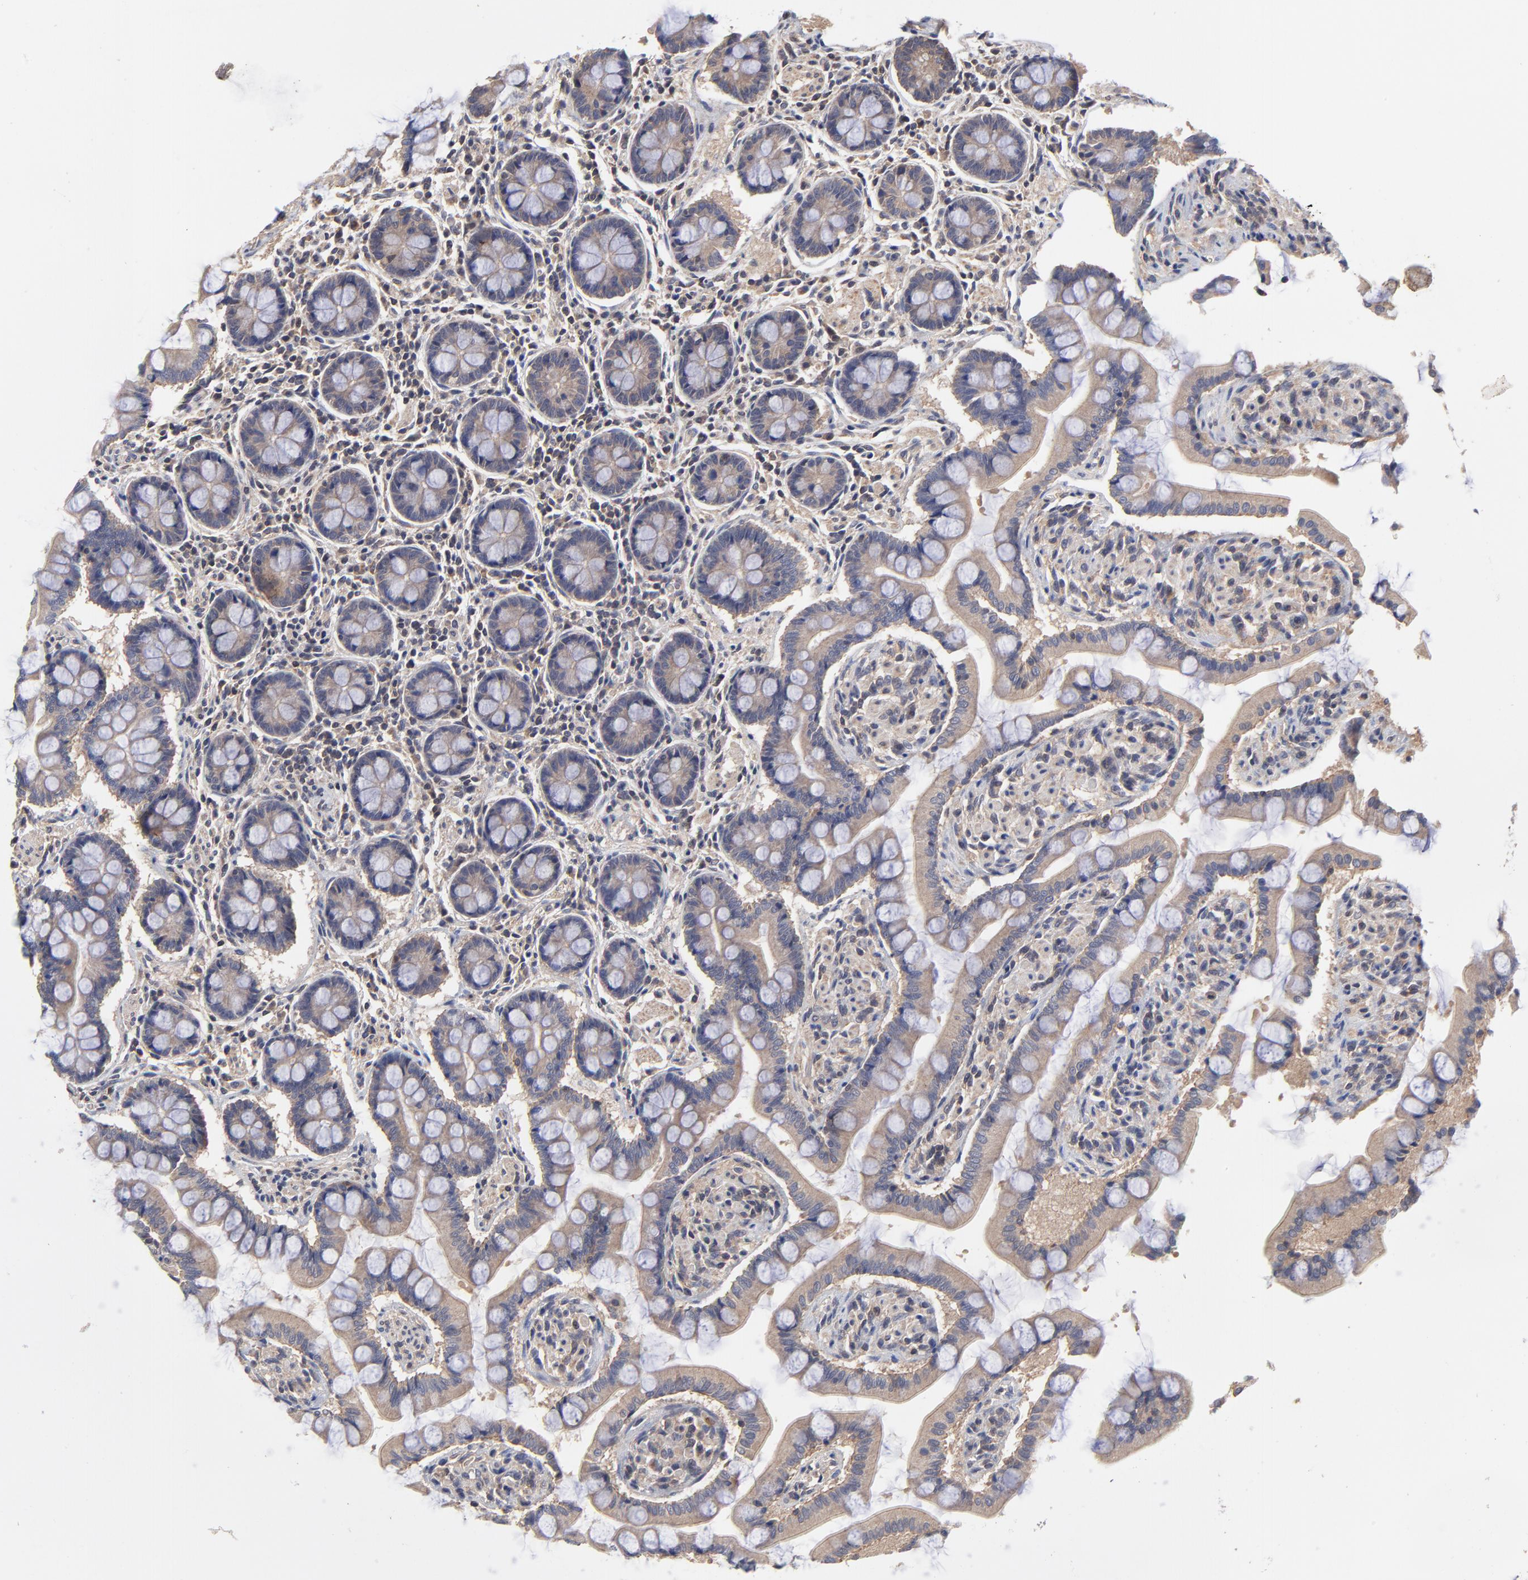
{"staining": {"intensity": "weak", "quantity": ">75%", "location": "cytoplasmic/membranous"}, "tissue": "small intestine", "cell_type": "Glandular cells", "image_type": "normal", "snomed": [{"axis": "morphology", "description": "Normal tissue, NOS"}, {"axis": "topography", "description": "Small intestine"}], "caption": "Small intestine stained with a brown dye shows weak cytoplasmic/membranous positive positivity in about >75% of glandular cells.", "gene": "PCMT1", "patient": {"sex": "male", "age": 41}}